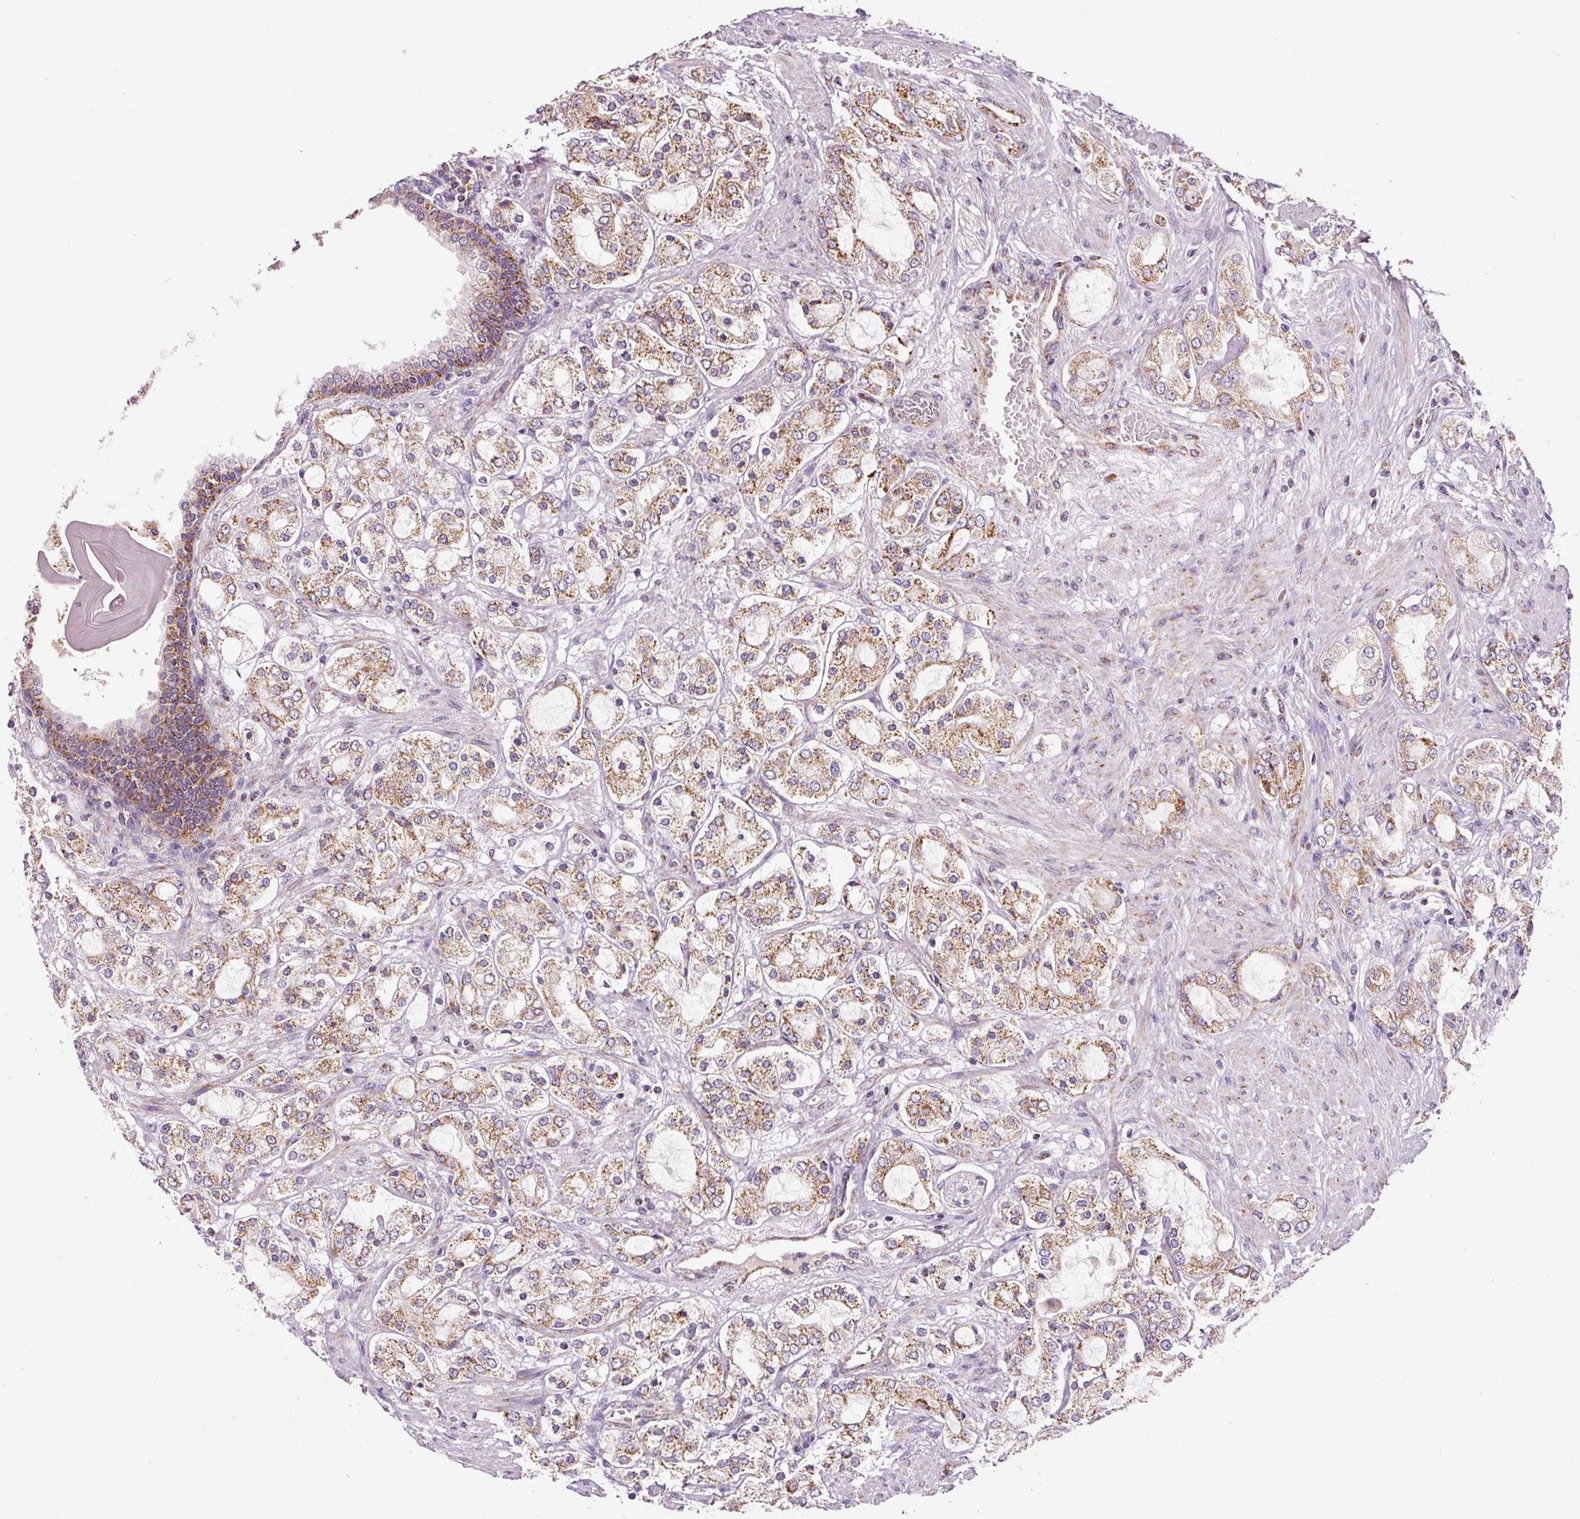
{"staining": {"intensity": "moderate", "quantity": ">75%", "location": "cytoplasmic/membranous"}, "tissue": "prostate cancer", "cell_type": "Tumor cells", "image_type": "cancer", "snomed": [{"axis": "morphology", "description": "Adenocarcinoma, High grade"}, {"axis": "topography", "description": "Prostate"}], "caption": "Immunohistochemical staining of prostate high-grade adenocarcinoma demonstrates medium levels of moderate cytoplasmic/membranous protein staining in approximately >75% of tumor cells. (brown staining indicates protein expression, while blue staining denotes nuclei).", "gene": "NDUFB4", "patient": {"sex": "male", "age": 64}}